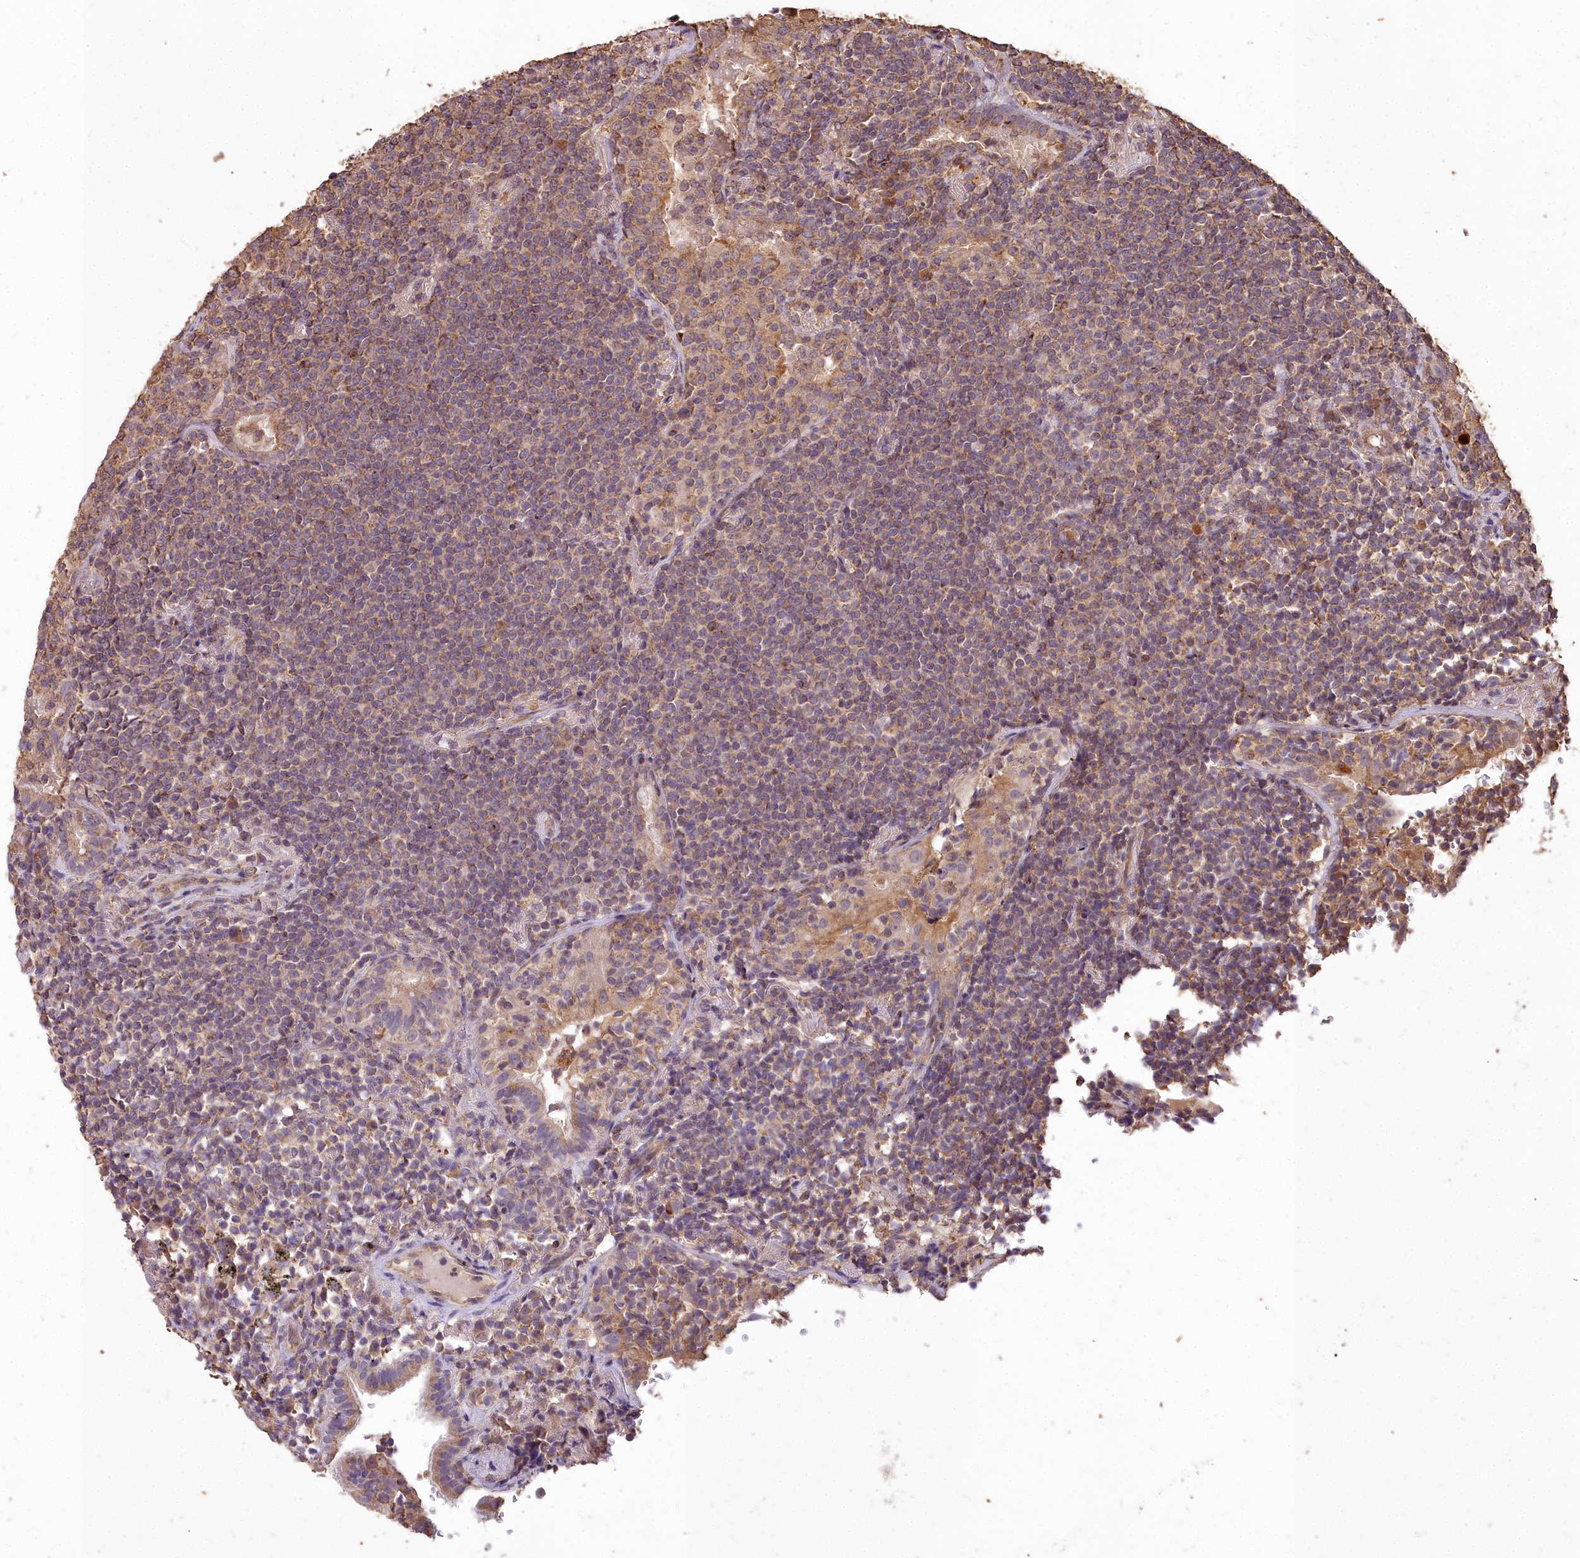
{"staining": {"intensity": "weak", "quantity": "25%-75%", "location": "cytoplasmic/membranous"}, "tissue": "lymphoma", "cell_type": "Tumor cells", "image_type": "cancer", "snomed": [{"axis": "morphology", "description": "Malignant lymphoma, non-Hodgkin's type, Low grade"}, {"axis": "topography", "description": "Lung"}], "caption": "Weak cytoplasmic/membranous positivity is identified in about 25%-75% of tumor cells in low-grade malignant lymphoma, non-Hodgkin's type.", "gene": "CEMIP2", "patient": {"sex": "female", "age": 71}}